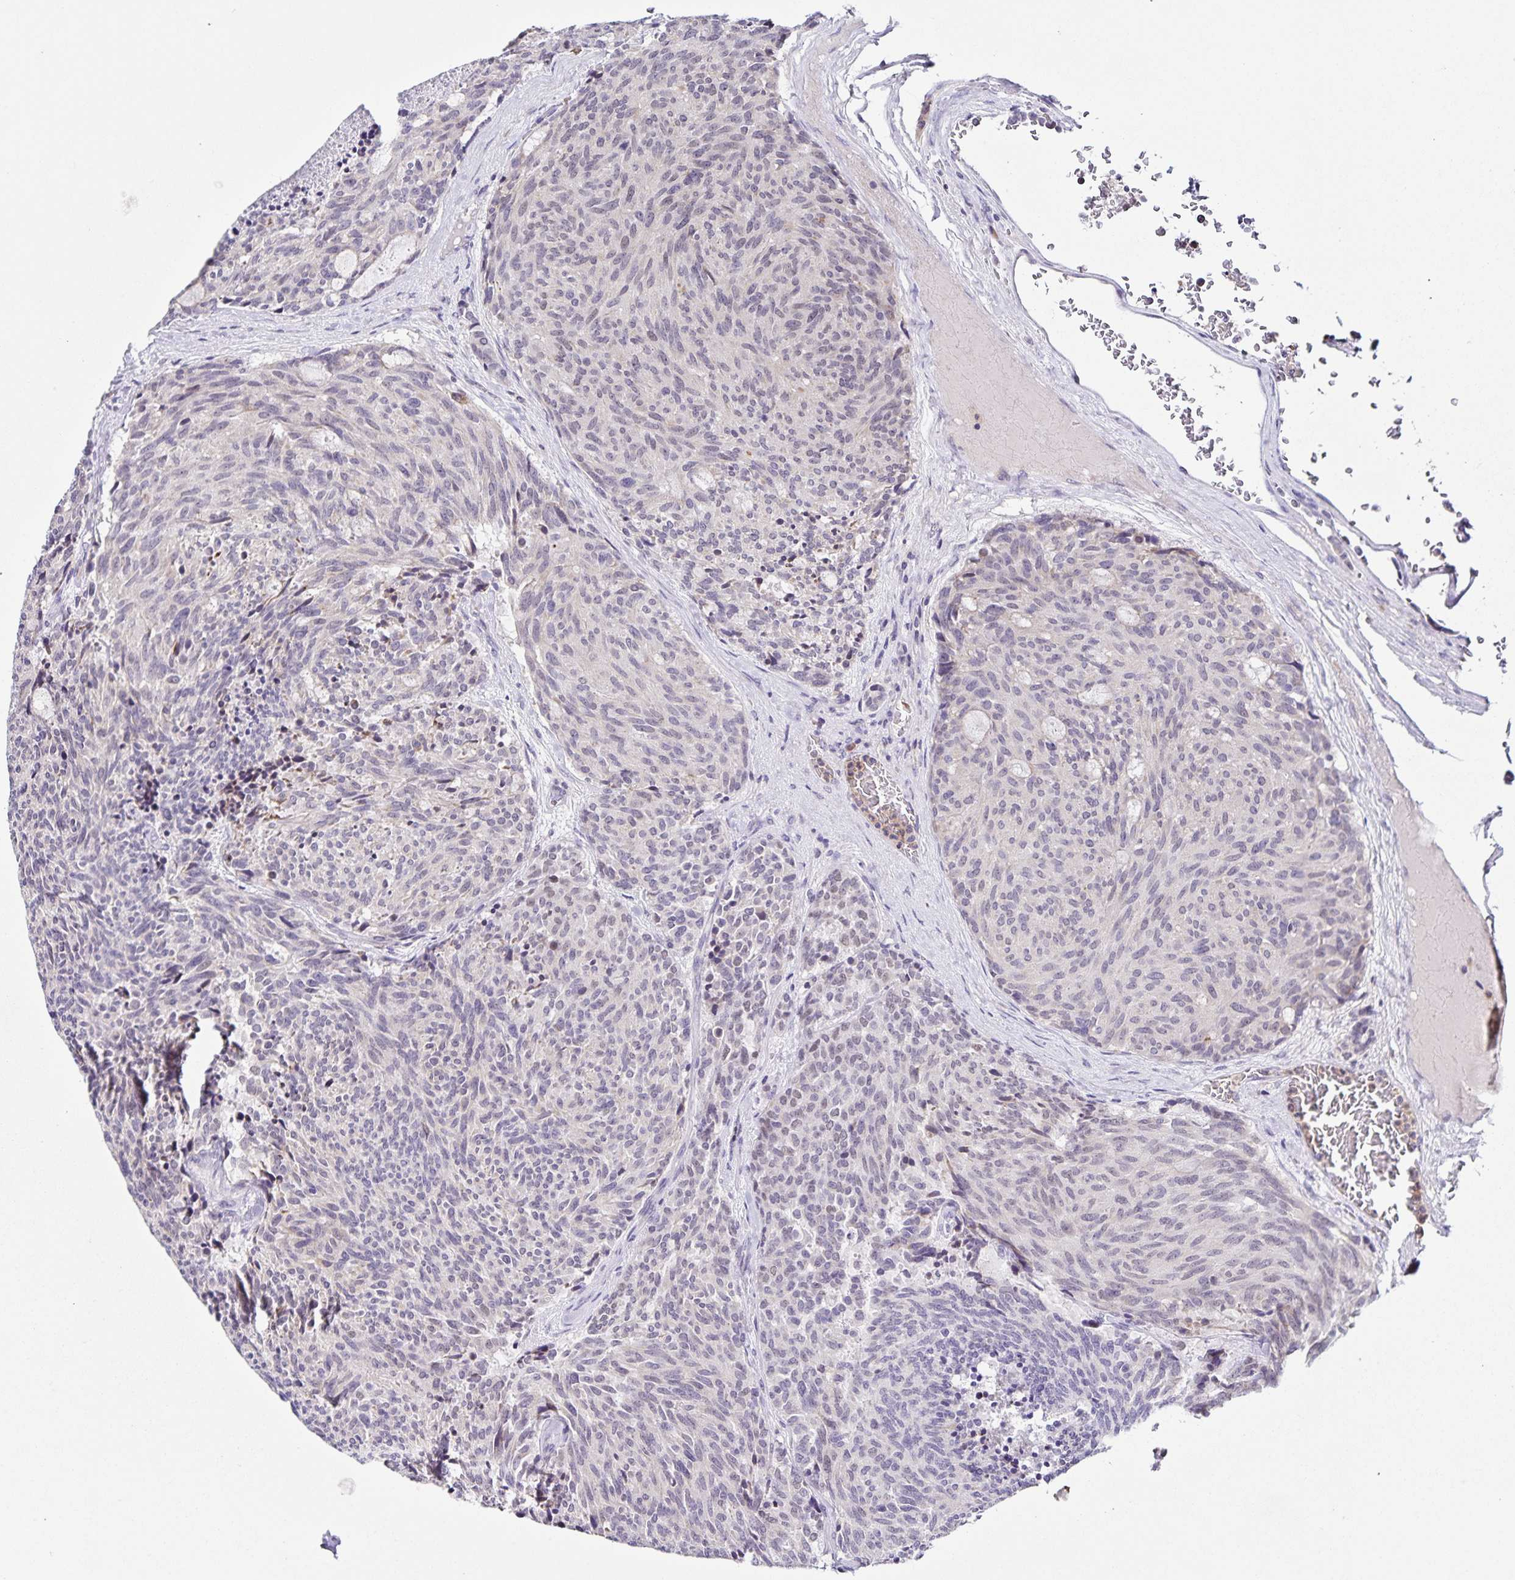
{"staining": {"intensity": "negative", "quantity": "none", "location": "none"}, "tissue": "carcinoid", "cell_type": "Tumor cells", "image_type": "cancer", "snomed": [{"axis": "morphology", "description": "Carcinoid, malignant, NOS"}, {"axis": "topography", "description": "Pancreas"}], "caption": "Immunohistochemical staining of carcinoid (malignant) demonstrates no significant staining in tumor cells.", "gene": "STPG4", "patient": {"sex": "female", "age": 54}}